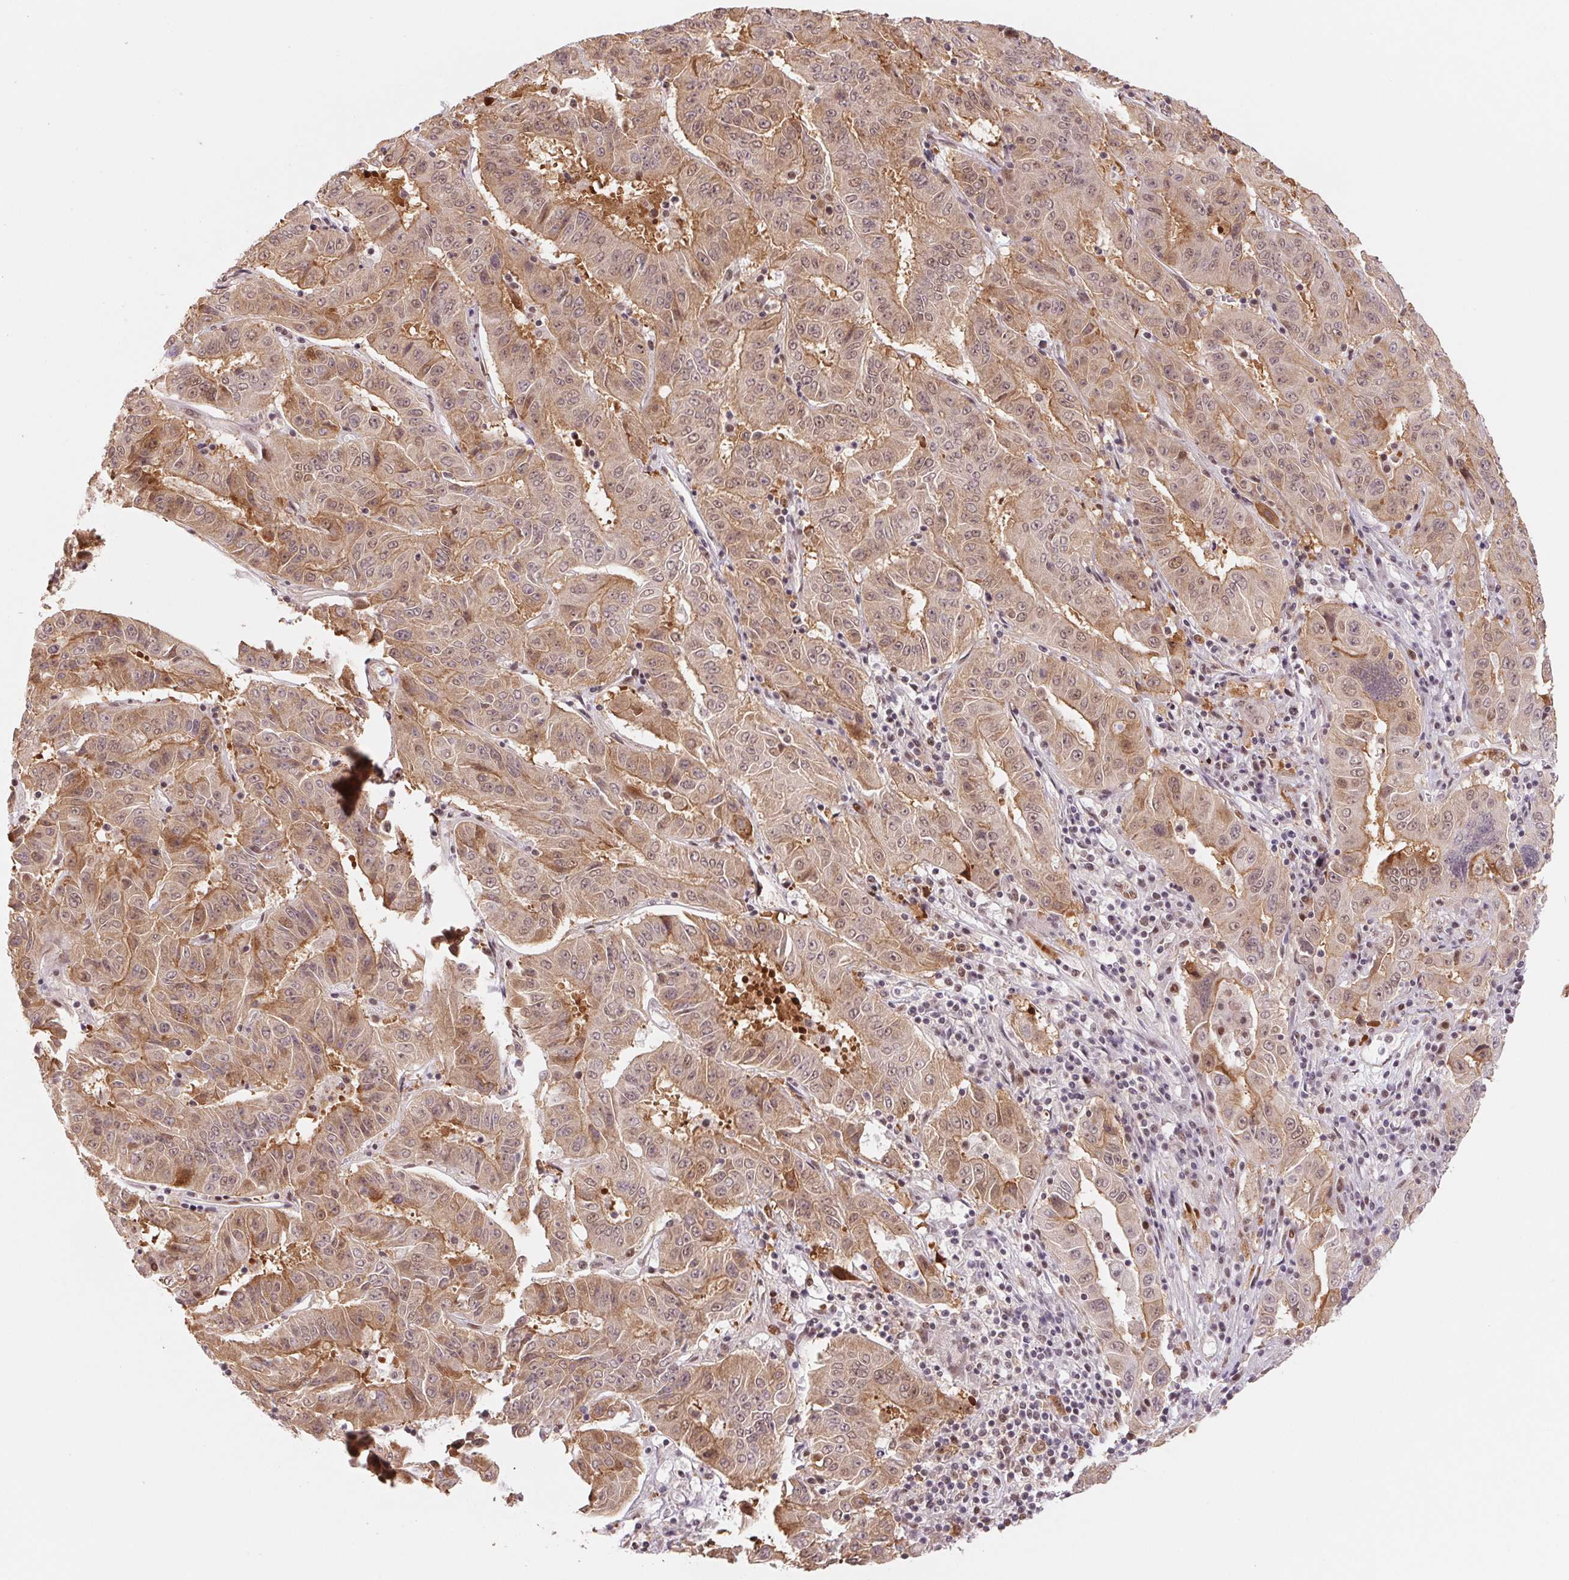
{"staining": {"intensity": "moderate", "quantity": ">75%", "location": "cytoplasmic/membranous"}, "tissue": "pancreatic cancer", "cell_type": "Tumor cells", "image_type": "cancer", "snomed": [{"axis": "morphology", "description": "Adenocarcinoma, NOS"}, {"axis": "topography", "description": "Pancreas"}], "caption": "A brown stain shows moderate cytoplasmic/membranous staining of a protein in pancreatic cancer (adenocarcinoma) tumor cells. (IHC, brightfield microscopy, high magnification).", "gene": "DNAJB6", "patient": {"sex": "male", "age": 63}}